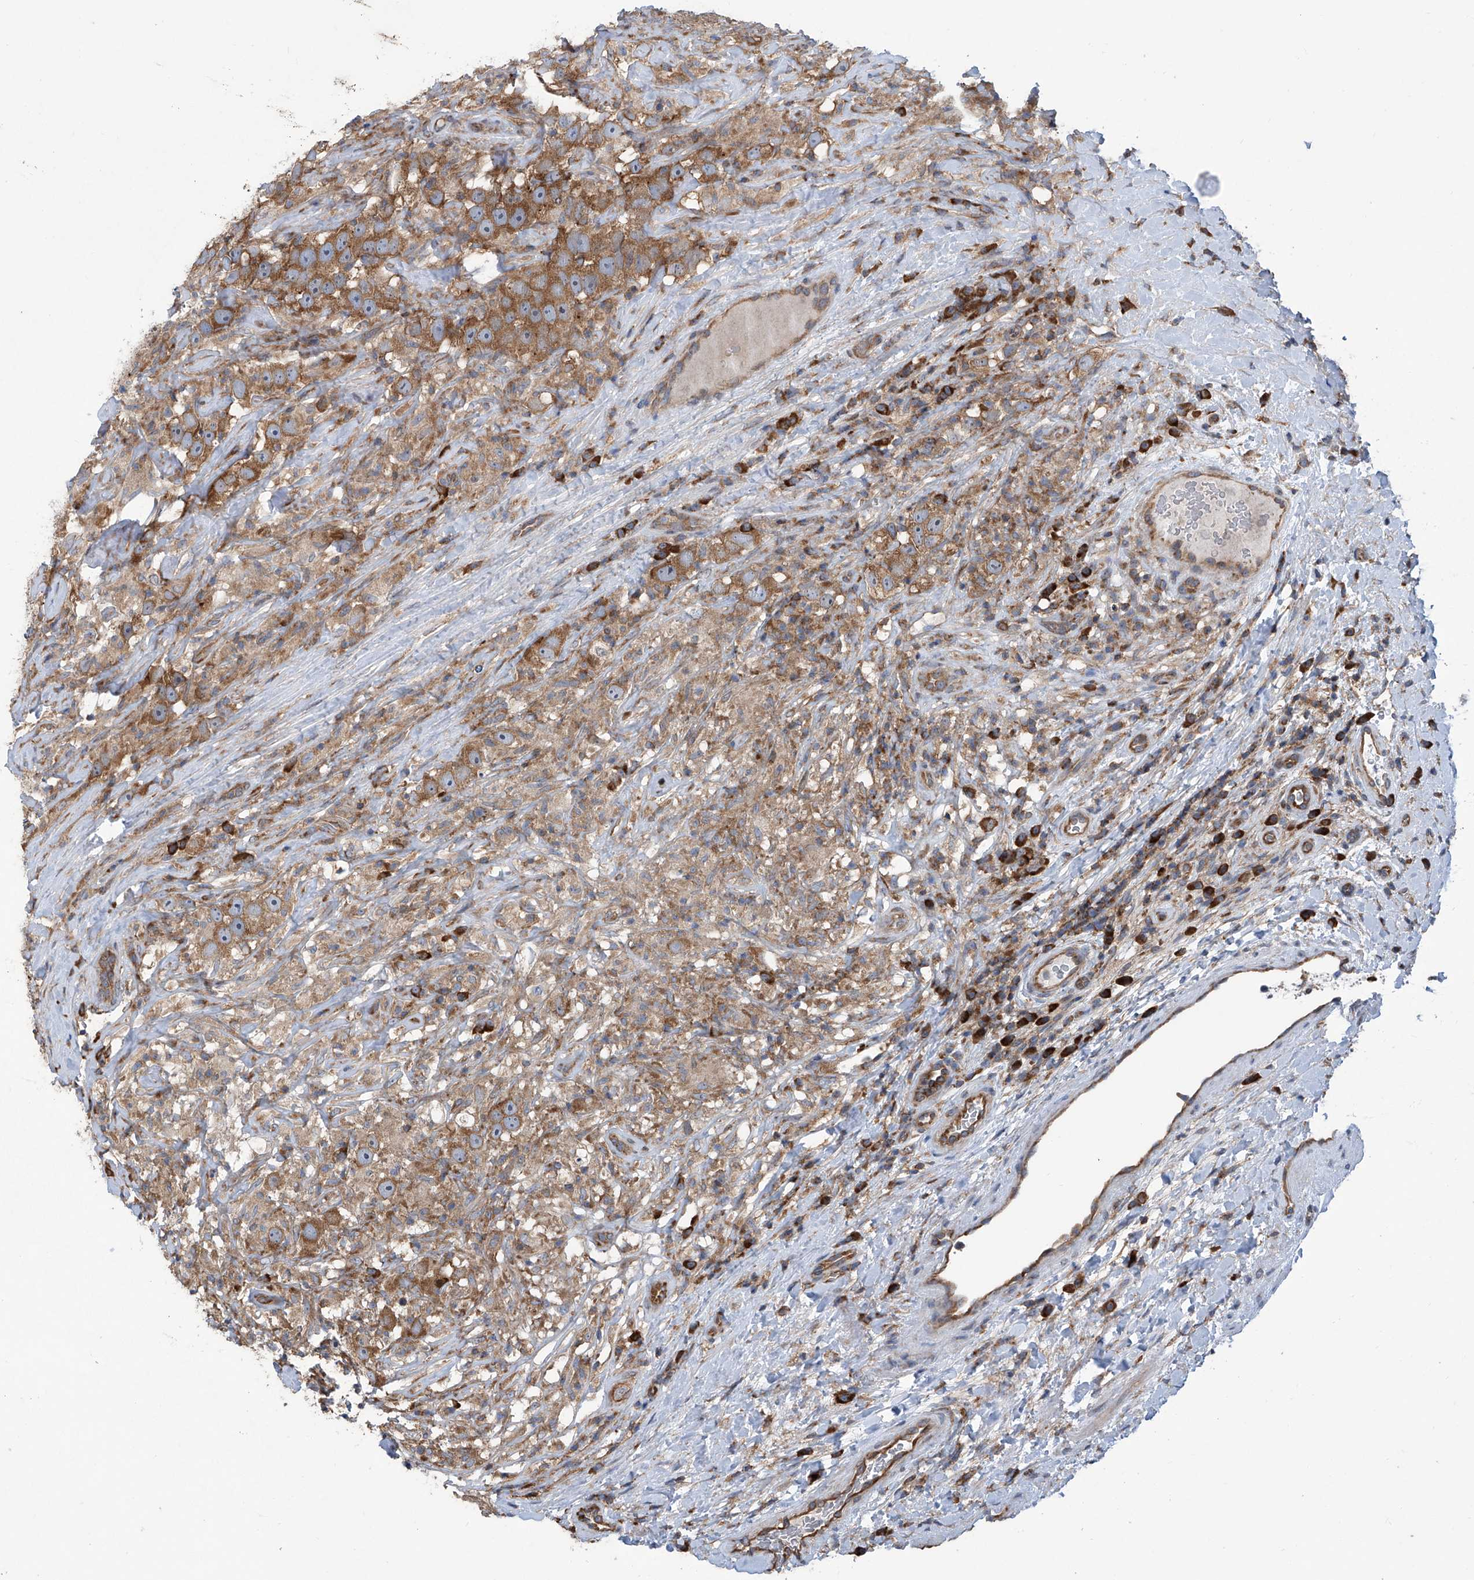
{"staining": {"intensity": "moderate", "quantity": ">75%", "location": "cytoplasmic/membranous"}, "tissue": "testis cancer", "cell_type": "Tumor cells", "image_type": "cancer", "snomed": [{"axis": "morphology", "description": "Seminoma, NOS"}, {"axis": "topography", "description": "Testis"}], "caption": "There is medium levels of moderate cytoplasmic/membranous positivity in tumor cells of seminoma (testis), as demonstrated by immunohistochemical staining (brown color).", "gene": "SENP2", "patient": {"sex": "male", "age": 49}}